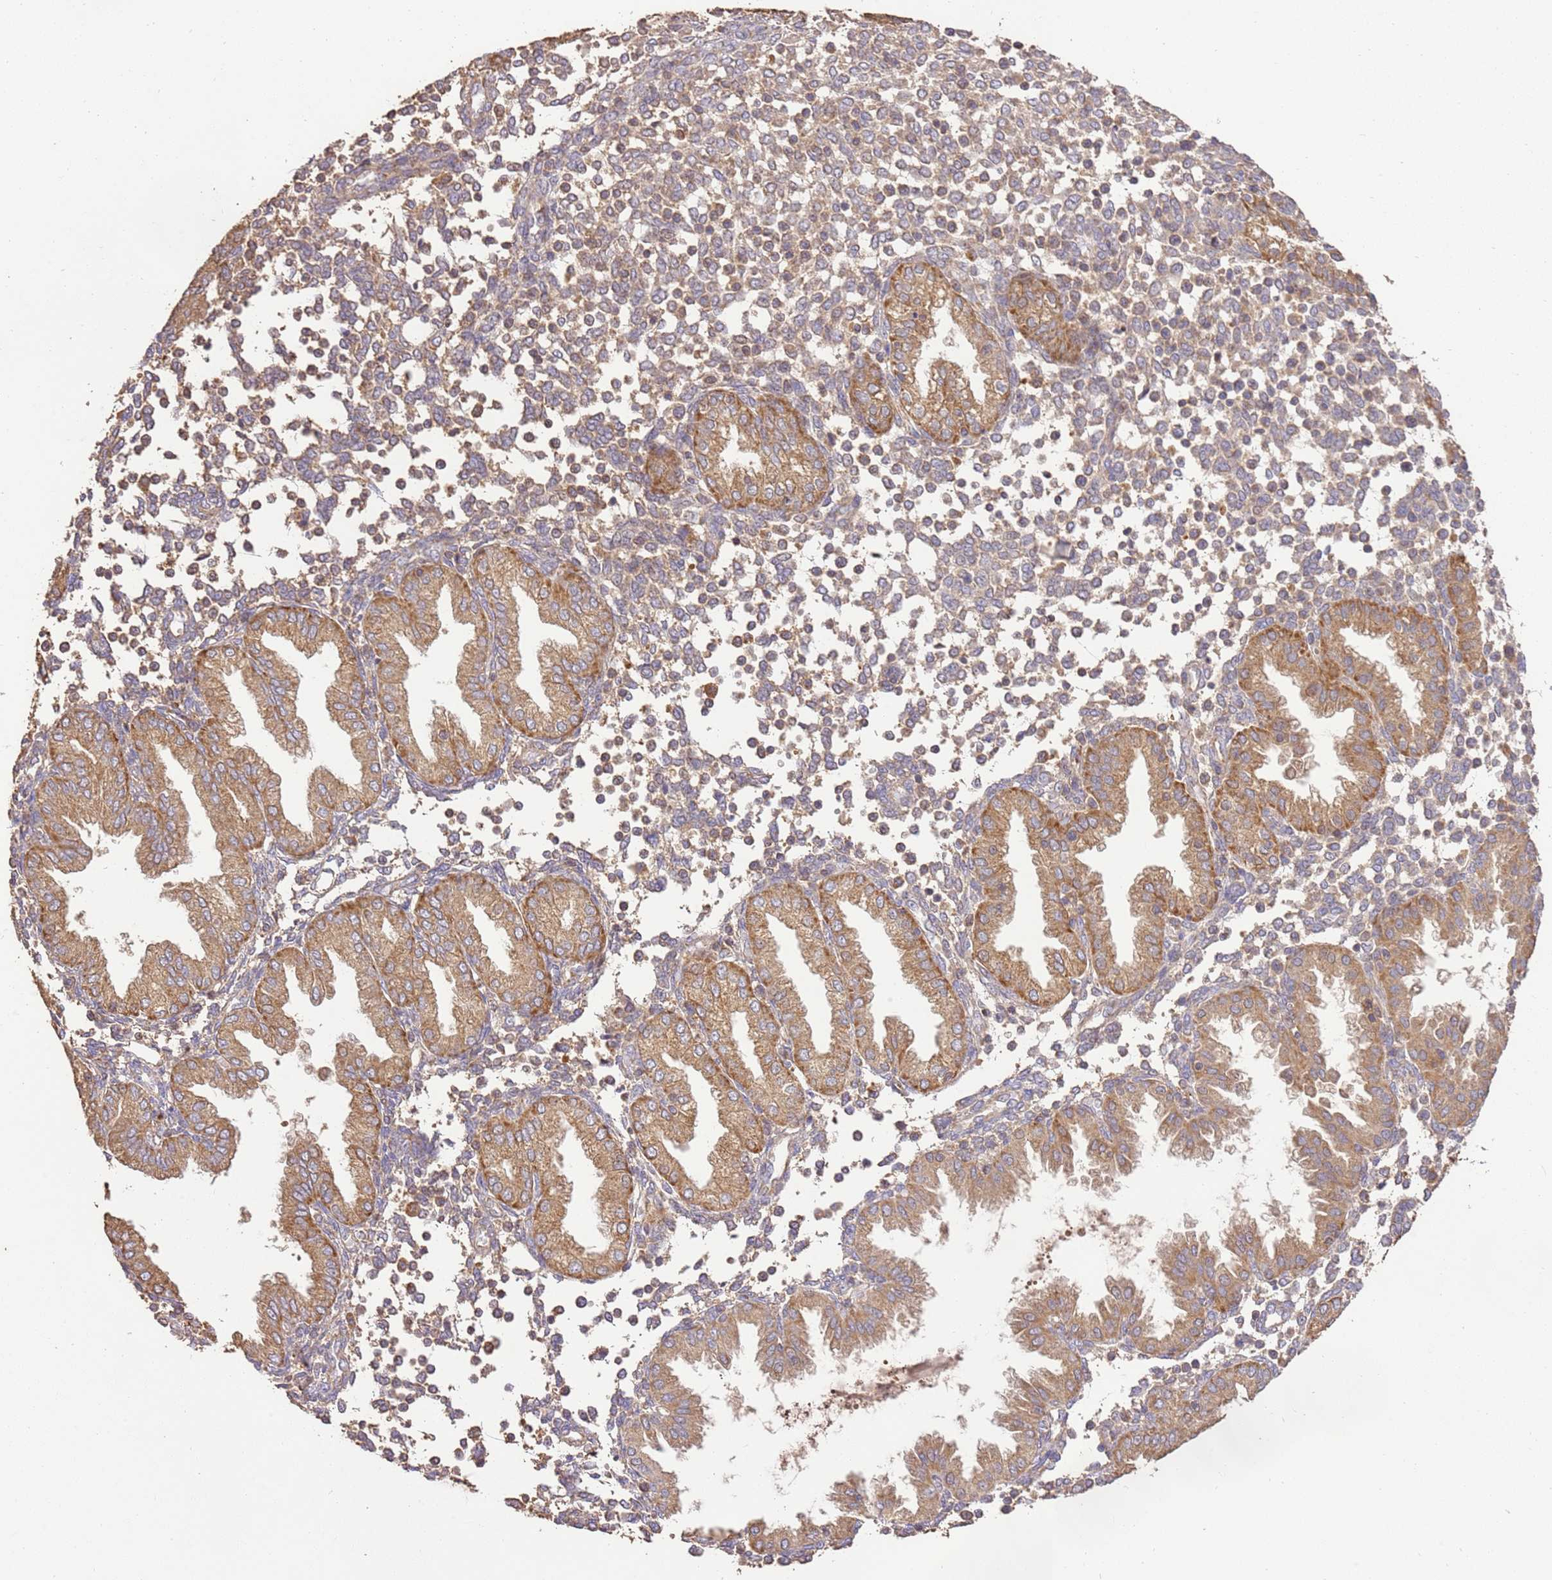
{"staining": {"intensity": "moderate", "quantity": "25%-75%", "location": "cytoplasmic/membranous"}, "tissue": "endometrium", "cell_type": "Cells in endometrial stroma", "image_type": "normal", "snomed": [{"axis": "morphology", "description": "Normal tissue, NOS"}, {"axis": "topography", "description": "Endometrium"}], "caption": "Immunohistochemical staining of normal human endometrium displays medium levels of moderate cytoplasmic/membranous positivity in about 25%-75% of cells in endometrial stroma.", "gene": "LRRC28", "patient": {"sex": "female", "age": 53}}